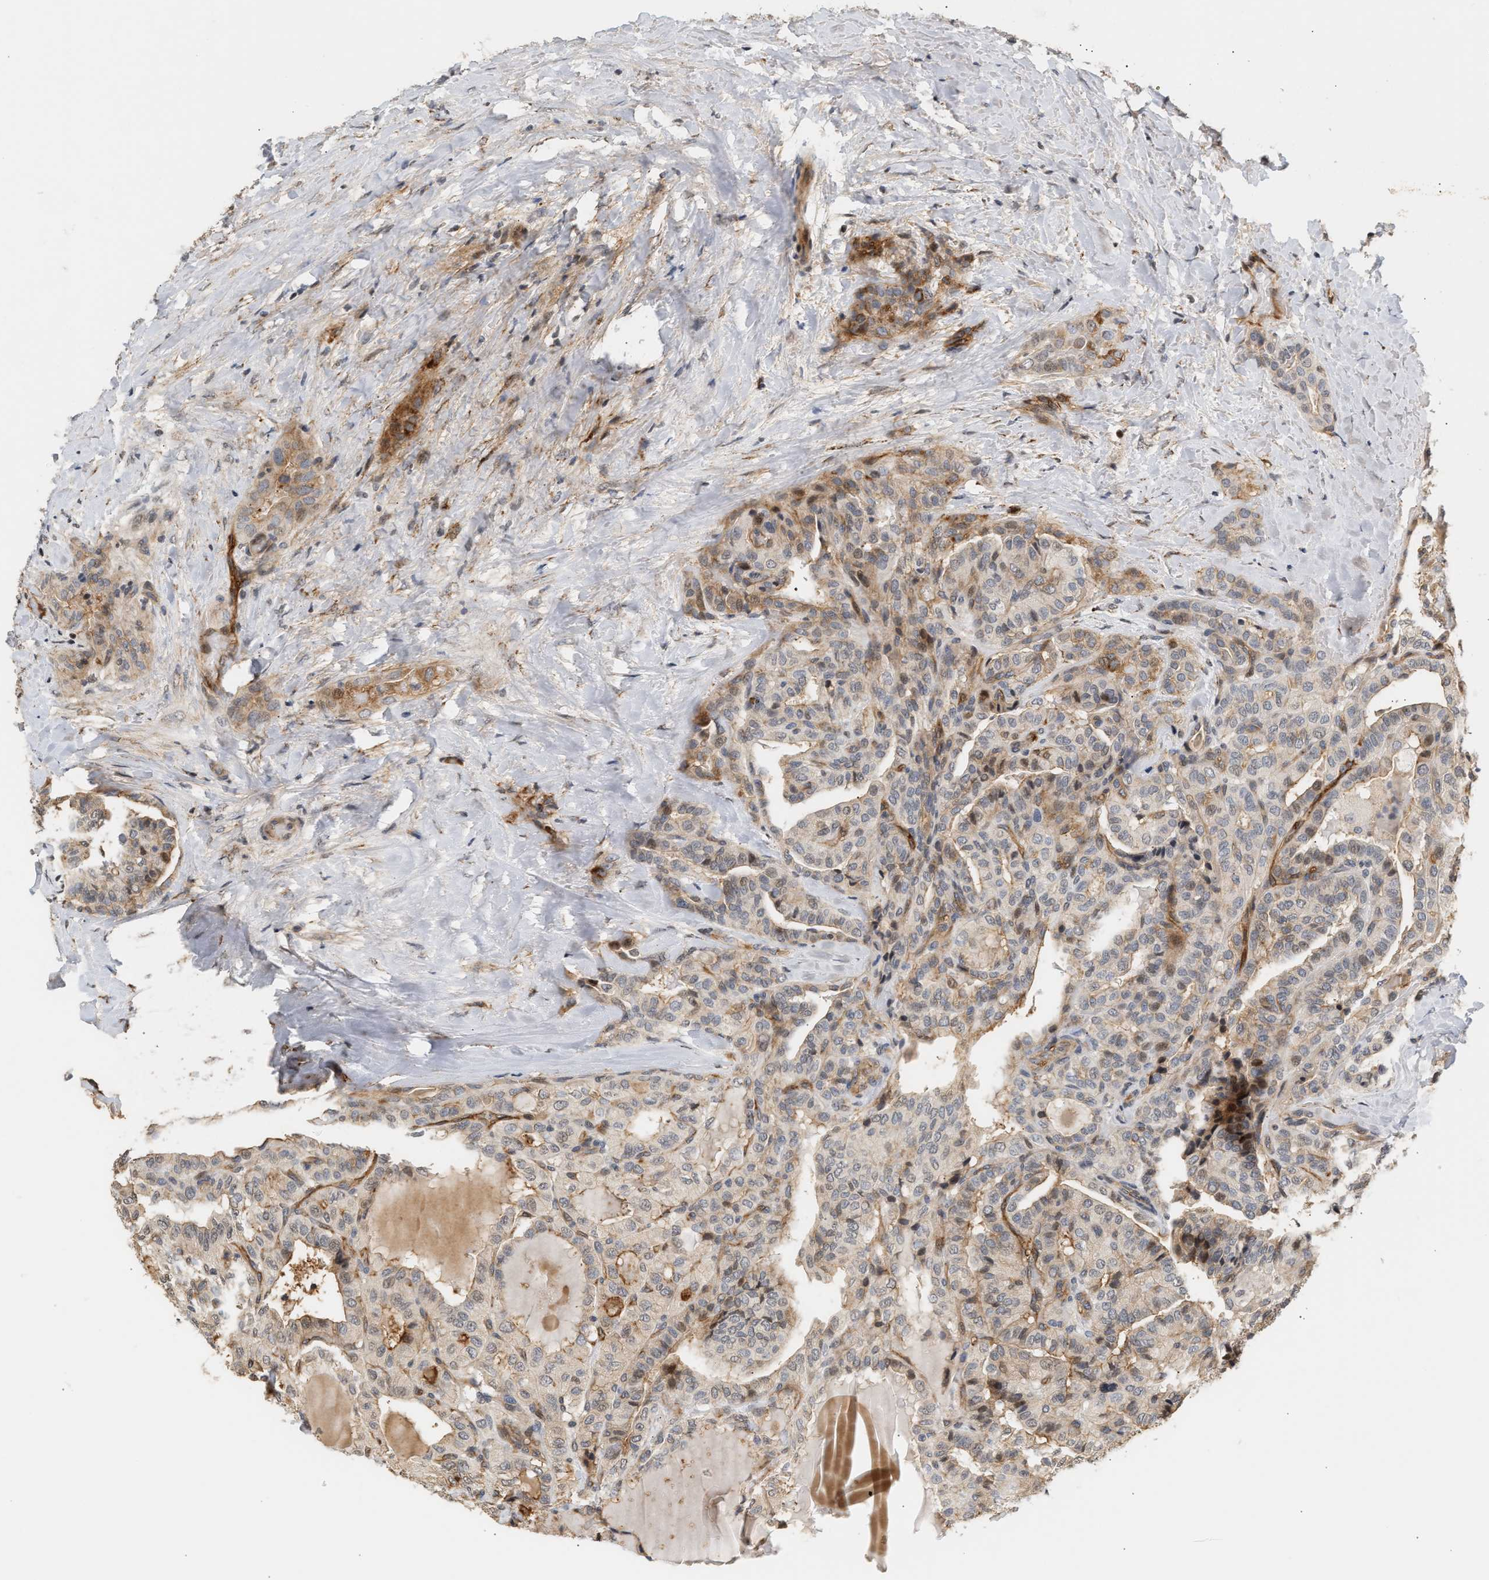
{"staining": {"intensity": "weak", "quantity": "<25%", "location": "cytoplasmic/membranous,nuclear"}, "tissue": "thyroid cancer", "cell_type": "Tumor cells", "image_type": "cancer", "snomed": [{"axis": "morphology", "description": "Papillary adenocarcinoma, NOS"}, {"axis": "topography", "description": "Thyroid gland"}], "caption": "An immunohistochemistry micrograph of thyroid papillary adenocarcinoma is shown. There is no staining in tumor cells of thyroid papillary adenocarcinoma.", "gene": "PLXND1", "patient": {"sex": "male", "age": 77}}